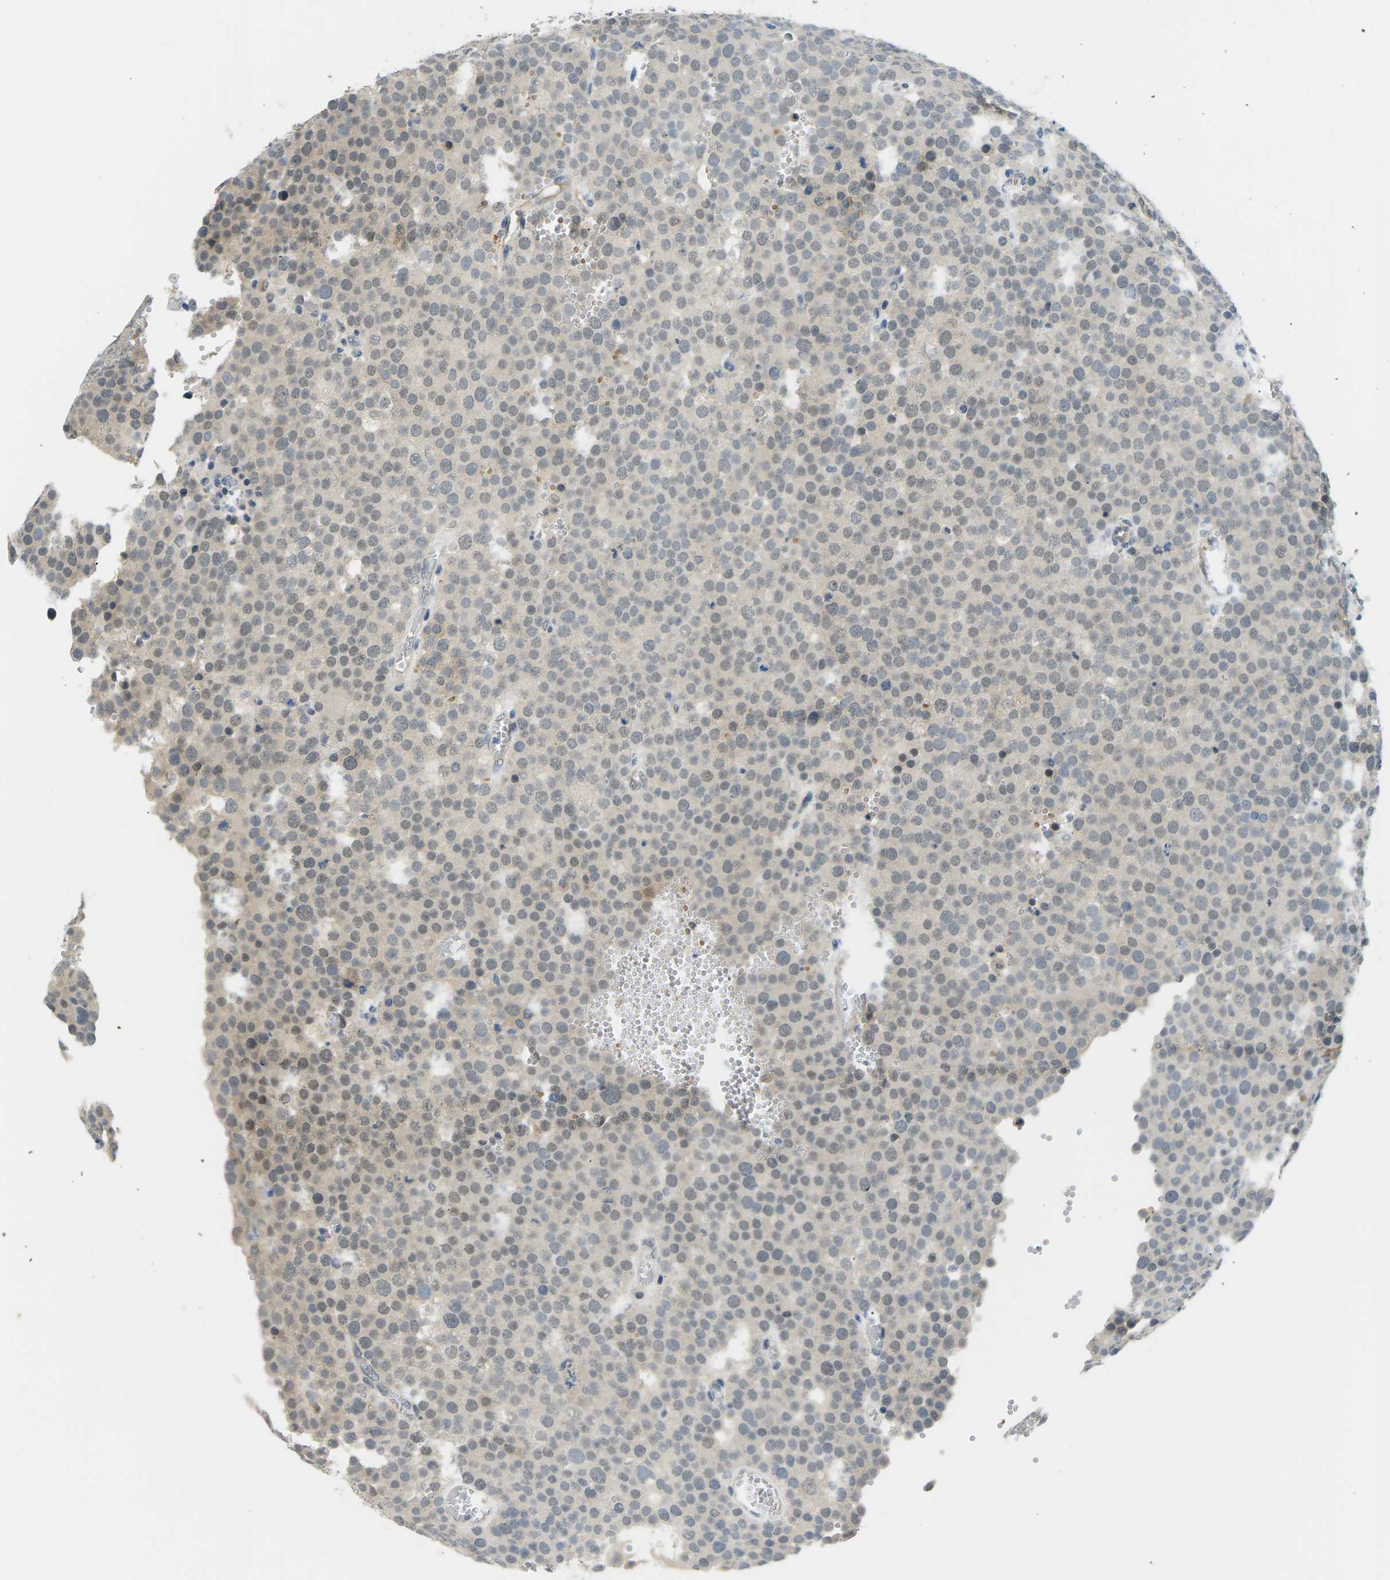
{"staining": {"intensity": "weak", "quantity": "25%-75%", "location": "cytoplasmic/membranous,nuclear"}, "tissue": "testis cancer", "cell_type": "Tumor cells", "image_type": "cancer", "snomed": [{"axis": "morphology", "description": "Normal tissue, NOS"}, {"axis": "morphology", "description": "Seminoma, NOS"}, {"axis": "topography", "description": "Testis"}], "caption": "This is an image of immunohistochemistry staining of testis cancer, which shows weak staining in the cytoplasmic/membranous and nuclear of tumor cells.", "gene": "PSAT1", "patient": {"sex": "male", "age": 71}}